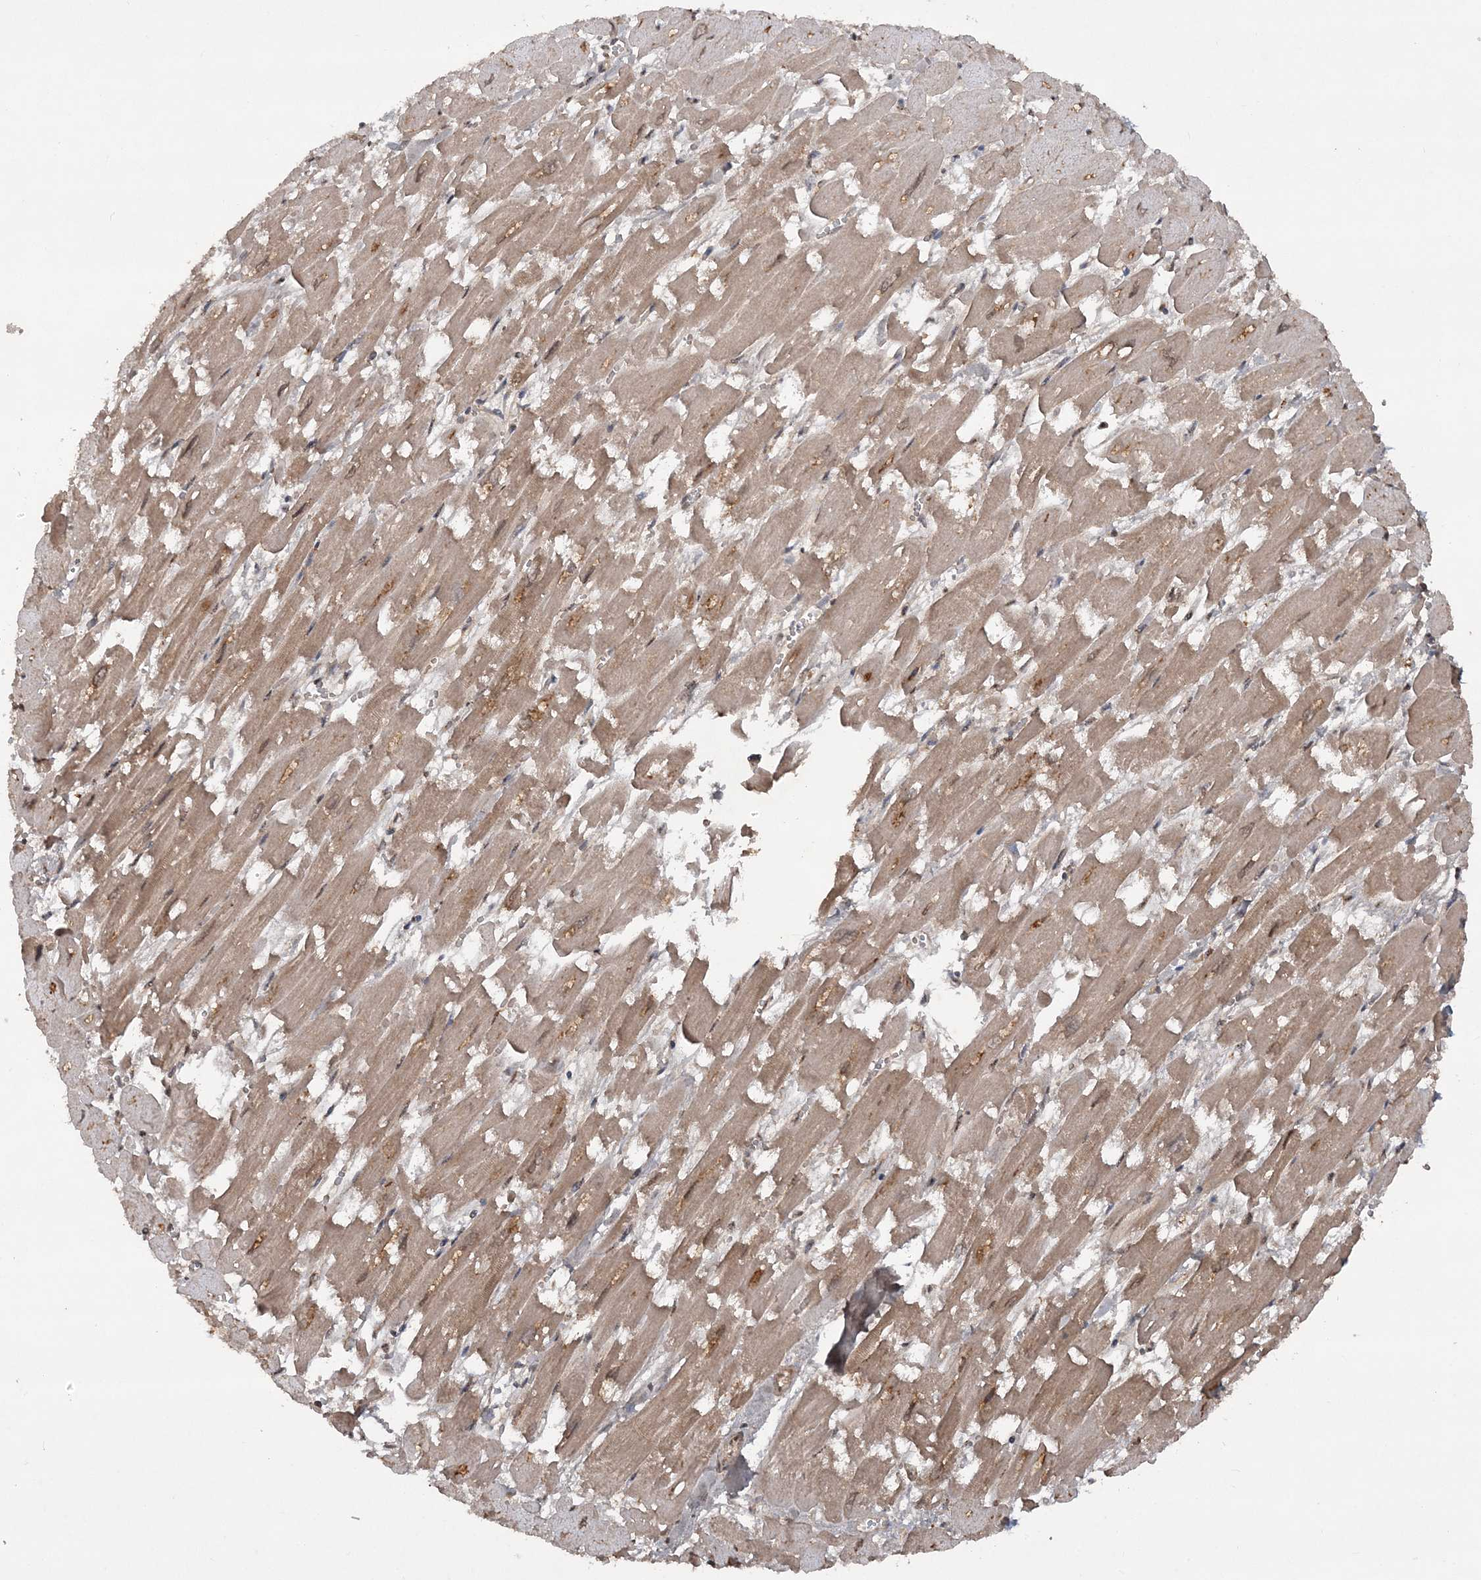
{"staining": {"intensity": "moderate", "quantity": ">75%", "location": "cytoplasmic/membranous"}, "tissue": "heart muscle", "cell_type": "Cardiomyocytes", "image_type": "normal", "snomed": [{"axis": "morphology", "description": "Normal tissue, NOS"}, {"axis": "topography", "description": "Heart"}], "caption": "A photomicrograph showing moderate cytoplasmic/membranous positivity in approximately >75% of cardiomyocytes in normal heart muscle, as visualized by brown immunohistochemical staining.", "gene": "LACC1", "patient": {"sex": "male", "age": 54}}